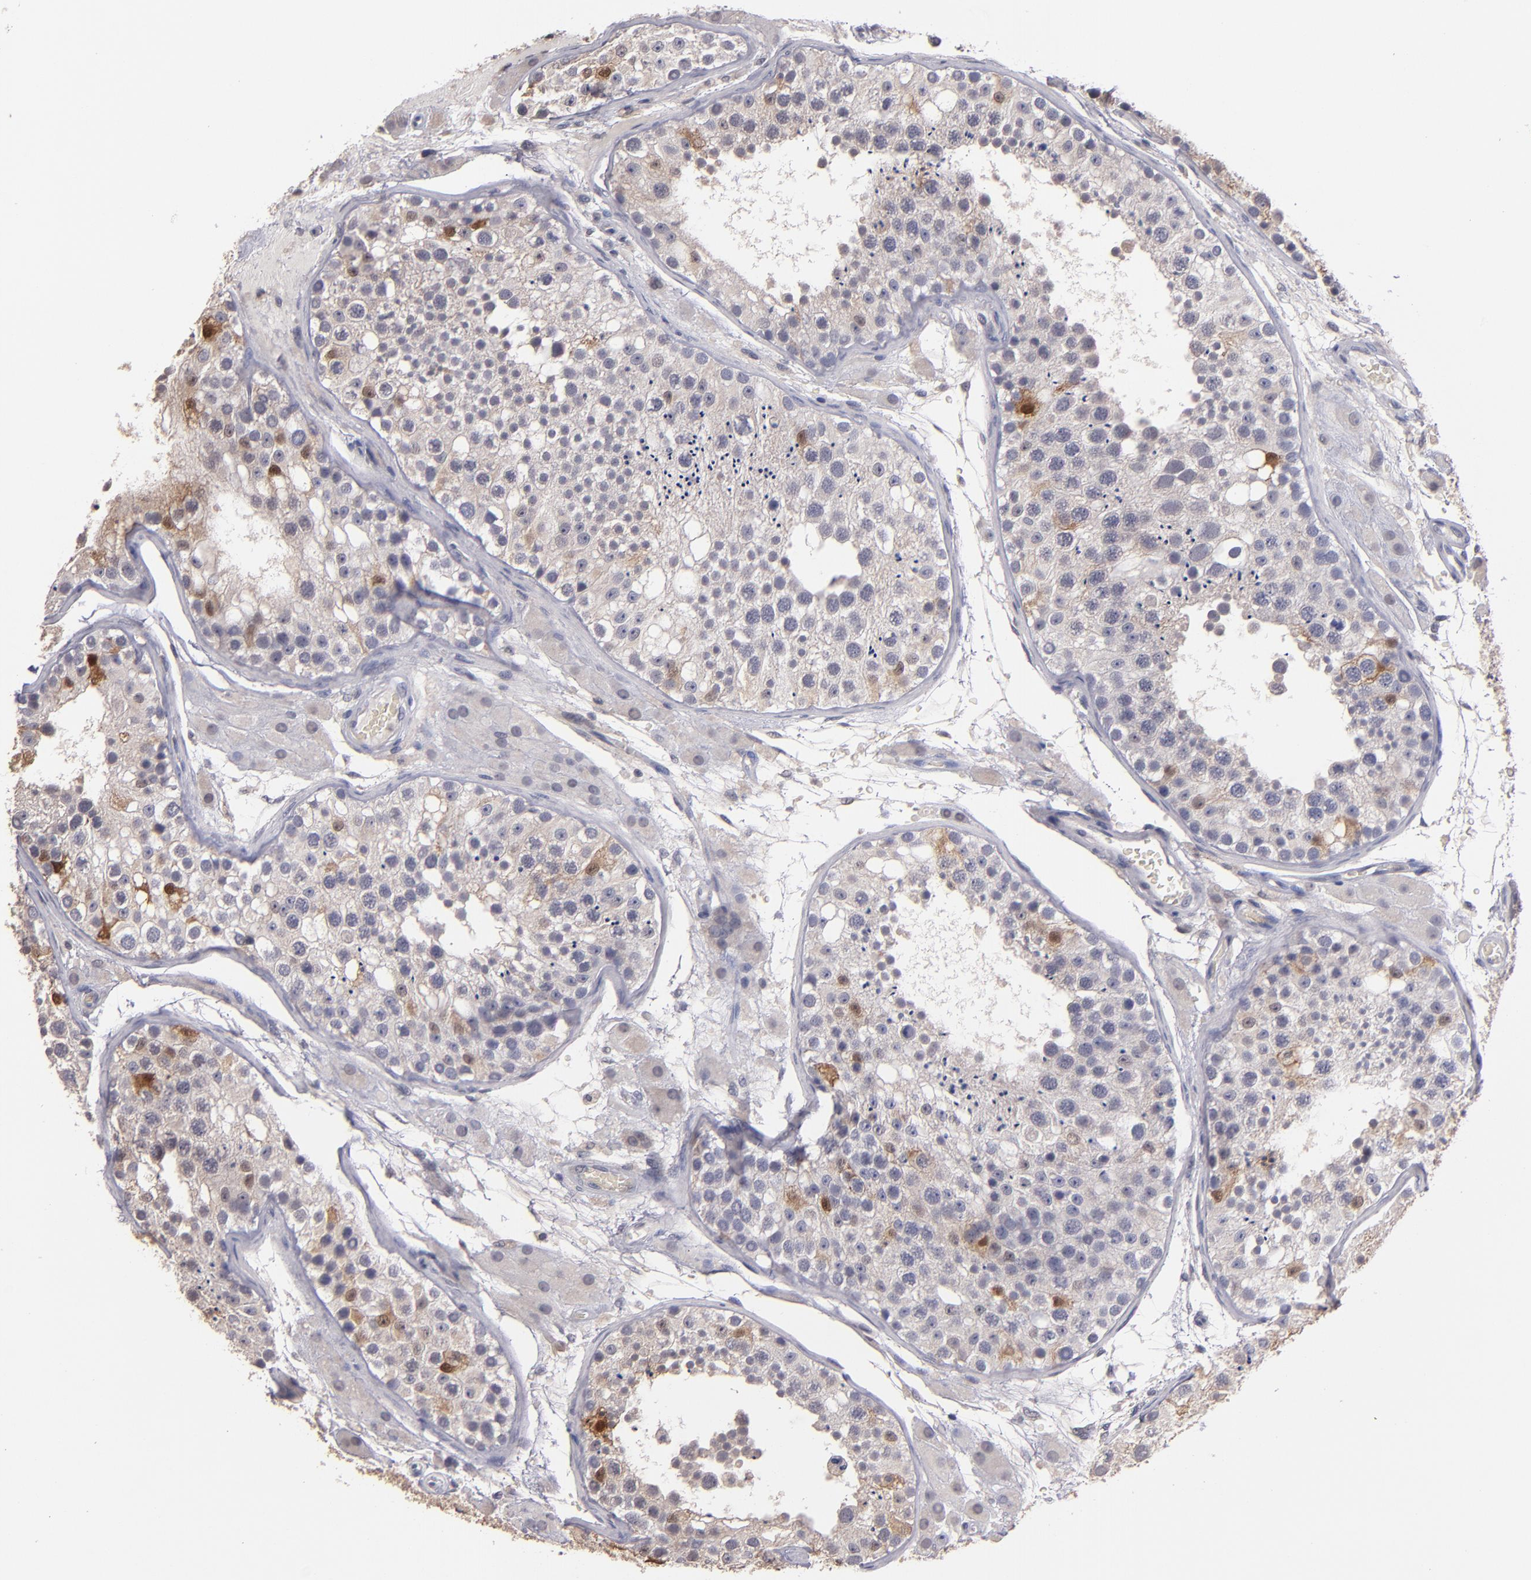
{"staining": {"intensity": "moderate", "quantity": "<25%", "location": "cytoplasmic/membranous,nuclear"}, "tissue": "testis", "cell_type": "Cells in seminiferous ducts", "image_type": "normal", "snomed": [{"axis": "morphology", "description": "Normal tissue, NOS"}, {"axis": "topography", "description": "Testis"}], "caption": "IHC staining of benign testis, which exhibits low levels of moderate cytoplasmic/membranous,nuclear positivity in about <25% of cells in seminiferous ducts indicating moderate cytoplasmic/membranous,nuclear protein expression. The staining was performed using DAB (3,3'-diaminobenzidine) (brown) for protein detection and nuclei were counterstained in hematoxylin (blue).", "gene": "S100A1", "patient": {"sex": "male", "age": 26}}